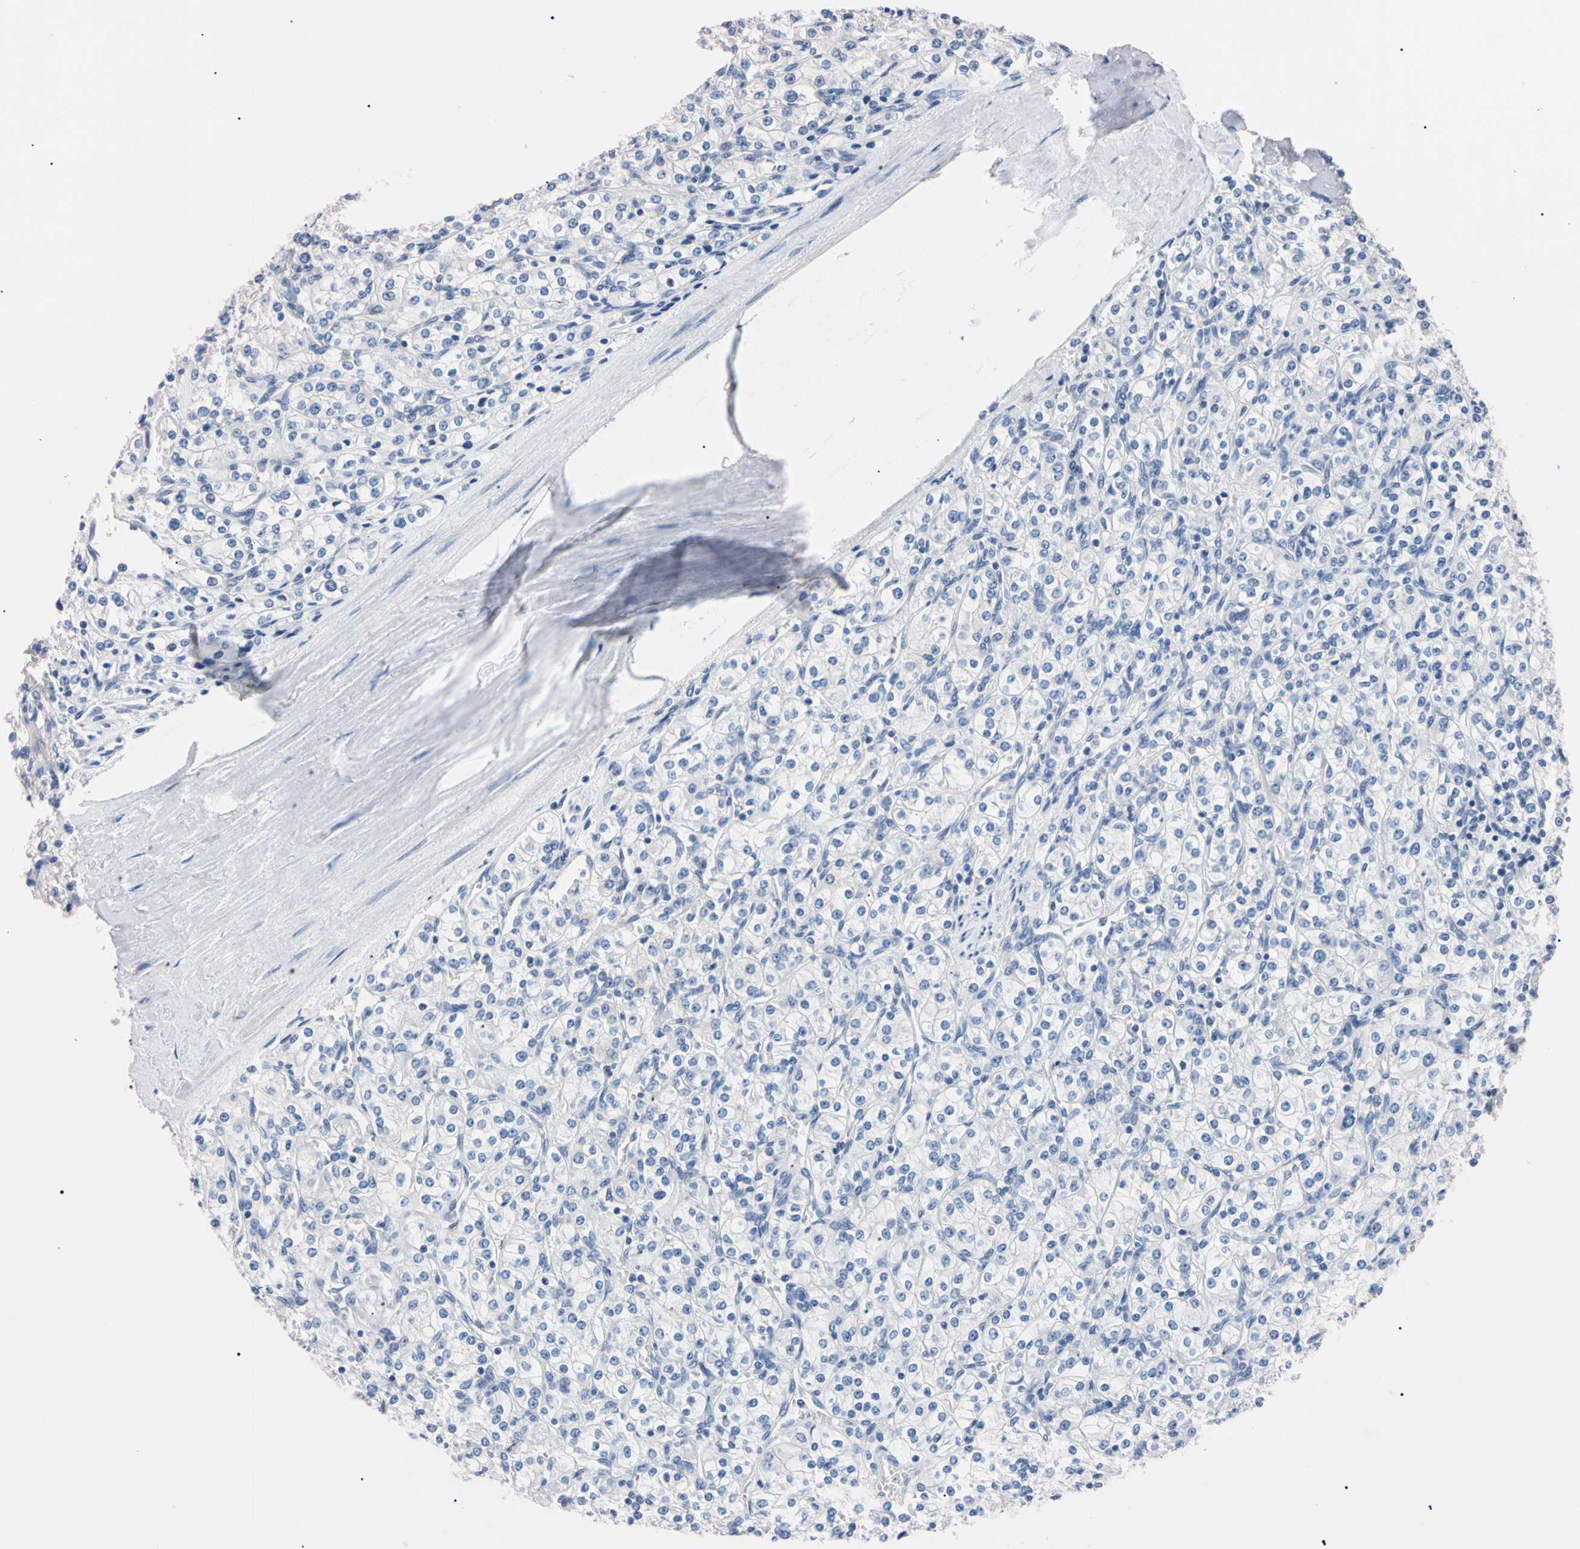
{"staining": {"intensity": "negative", "quantity": "none", "location": "none"}, "tissue": "renal cancer", "cell_type": "Tumor cells", "image_type": "cancer", "snomed": [{"axis": "morphology", "description": "Adenocarcinoma, NOS"}, {"axis": "topography", "description": "Kidney"}], "caption": "IHC of human renal adenocarcinoma displays no staining in tumor cells. Nuclei are stained in blue.", "gene": "RARS1", "patient": {"sex": "male", "age": 77}}